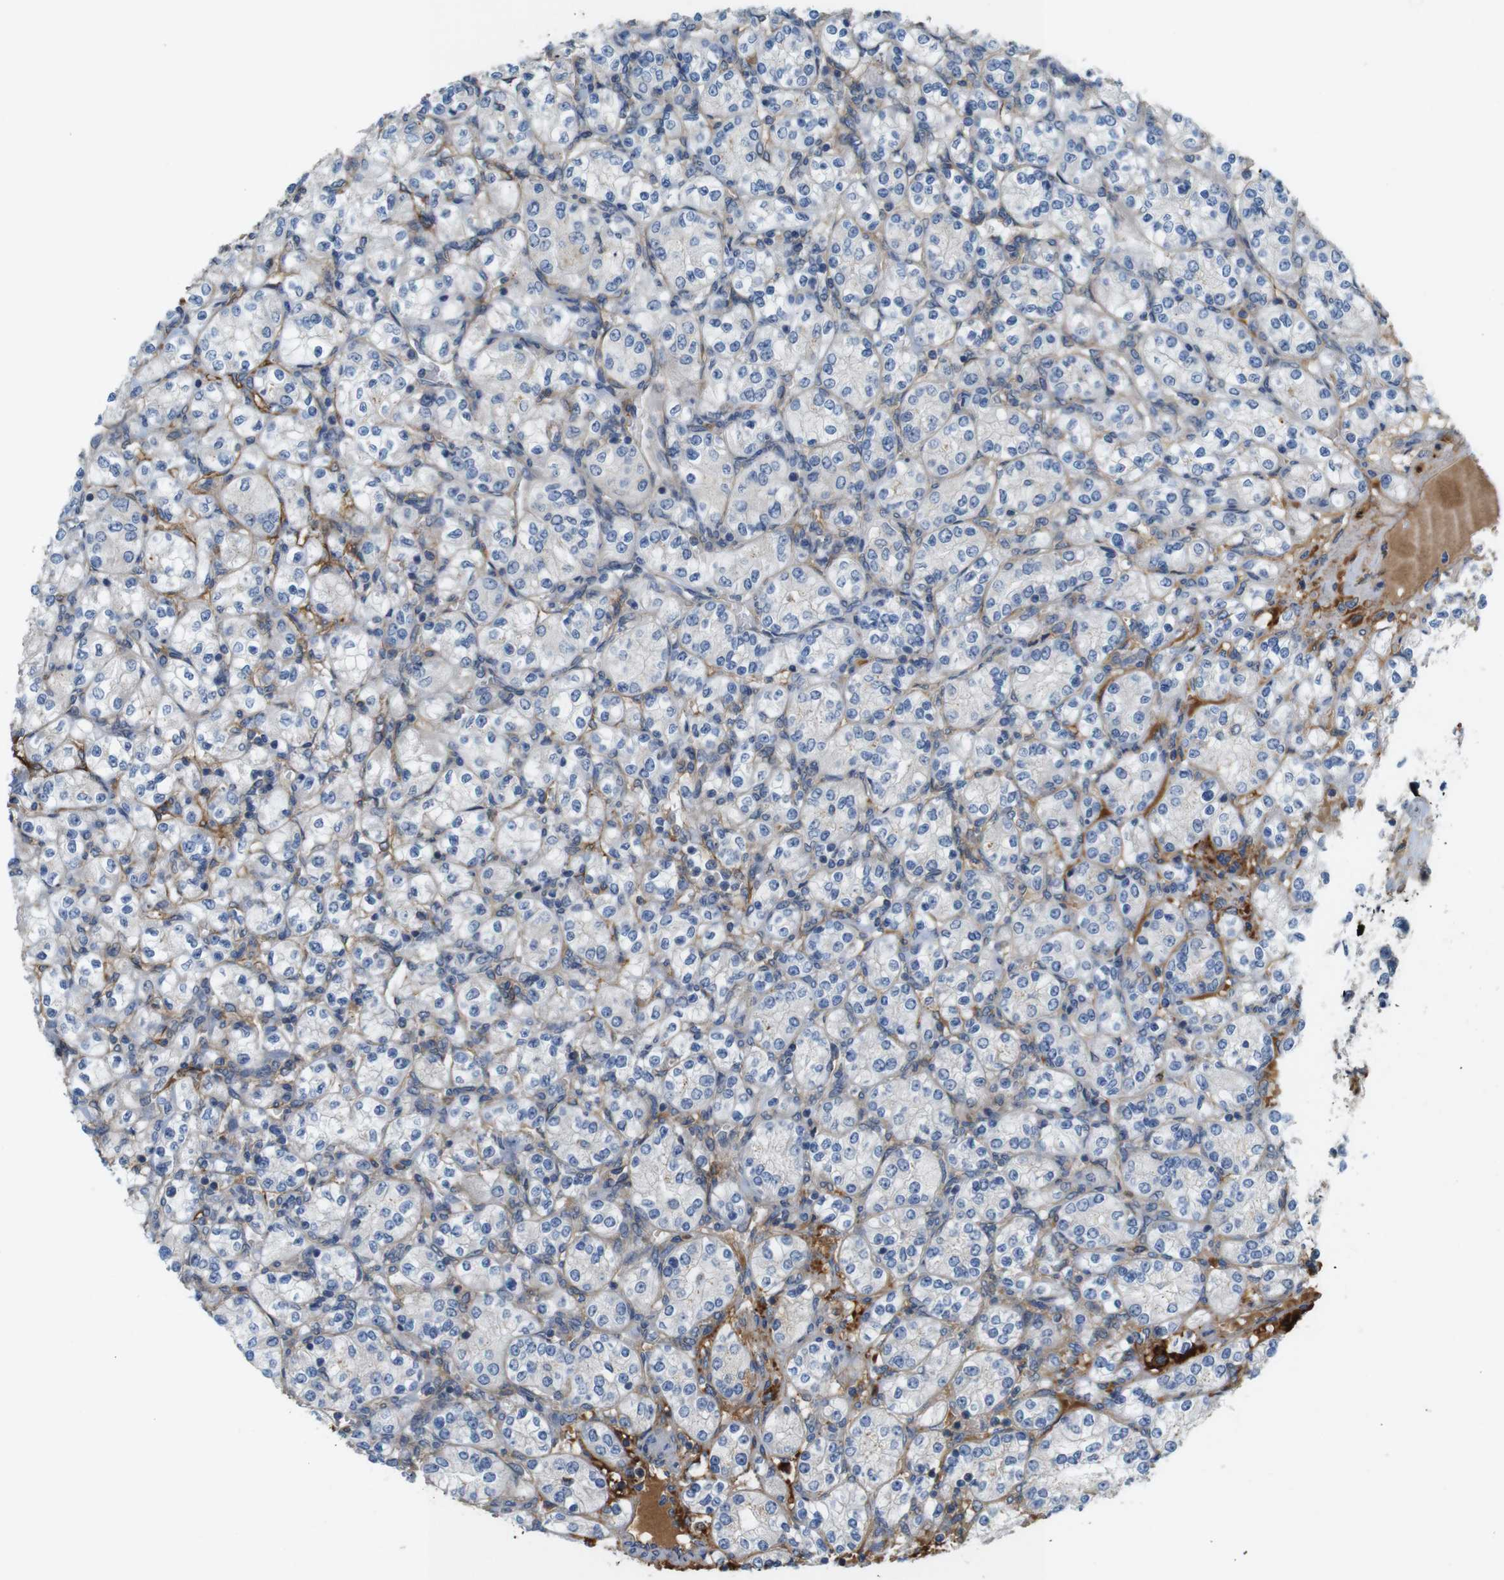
{"staining": {"intensity": "negative", "quantity": "none", "location": "none"}, "tissue": "renal cancer", "cell_type": "Tumor cells", "image_type": "cancer", "snomed": [{"axis": "morphology", "description": "Adenocarcinoma, NOS"}, {"axis": "topography", "description": "Kidney"}], "caption": "Tumor cells are negative for brown protein staining in renal cancer.", "gene": "BVES", "patient": {"sex": "male", "age": 77}}